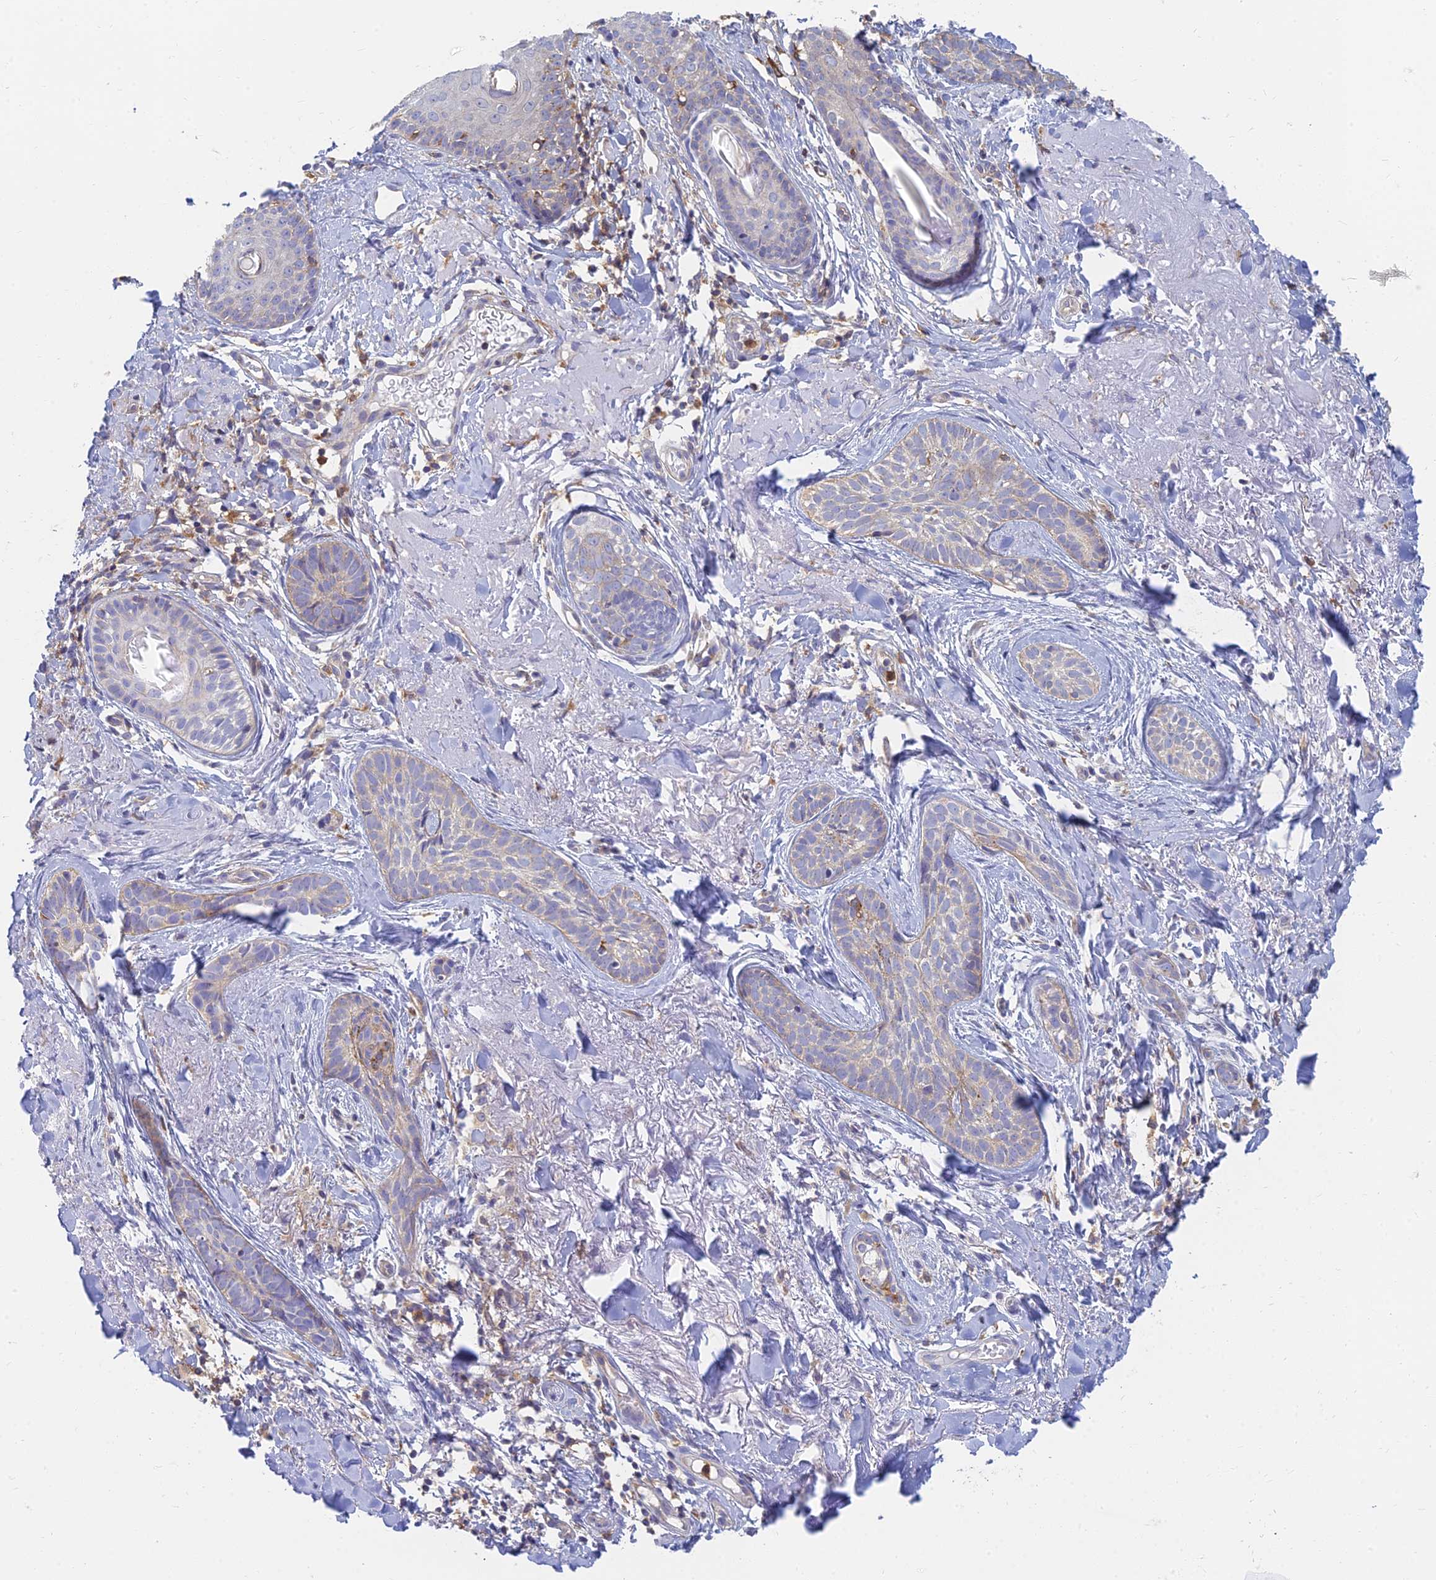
{"staining": {"intensity": "weak", "quantity": "<25%", "location": "cytoplasmic/membranous"}, "tissue": "skin cancer", "cell_type": "Tumor cells", "image_type": "cancer", "snomed": [{"axis": "morphology", "description": "Basal cell carcinoma"}, {"axis": "topography", "description": "Skin"}], "caption": "Human skin cancer stained for a protein using IHC shows no positivity in tumor cells.", "gene": "STRN4", "patient": {"sex": "female", "age": 76}}